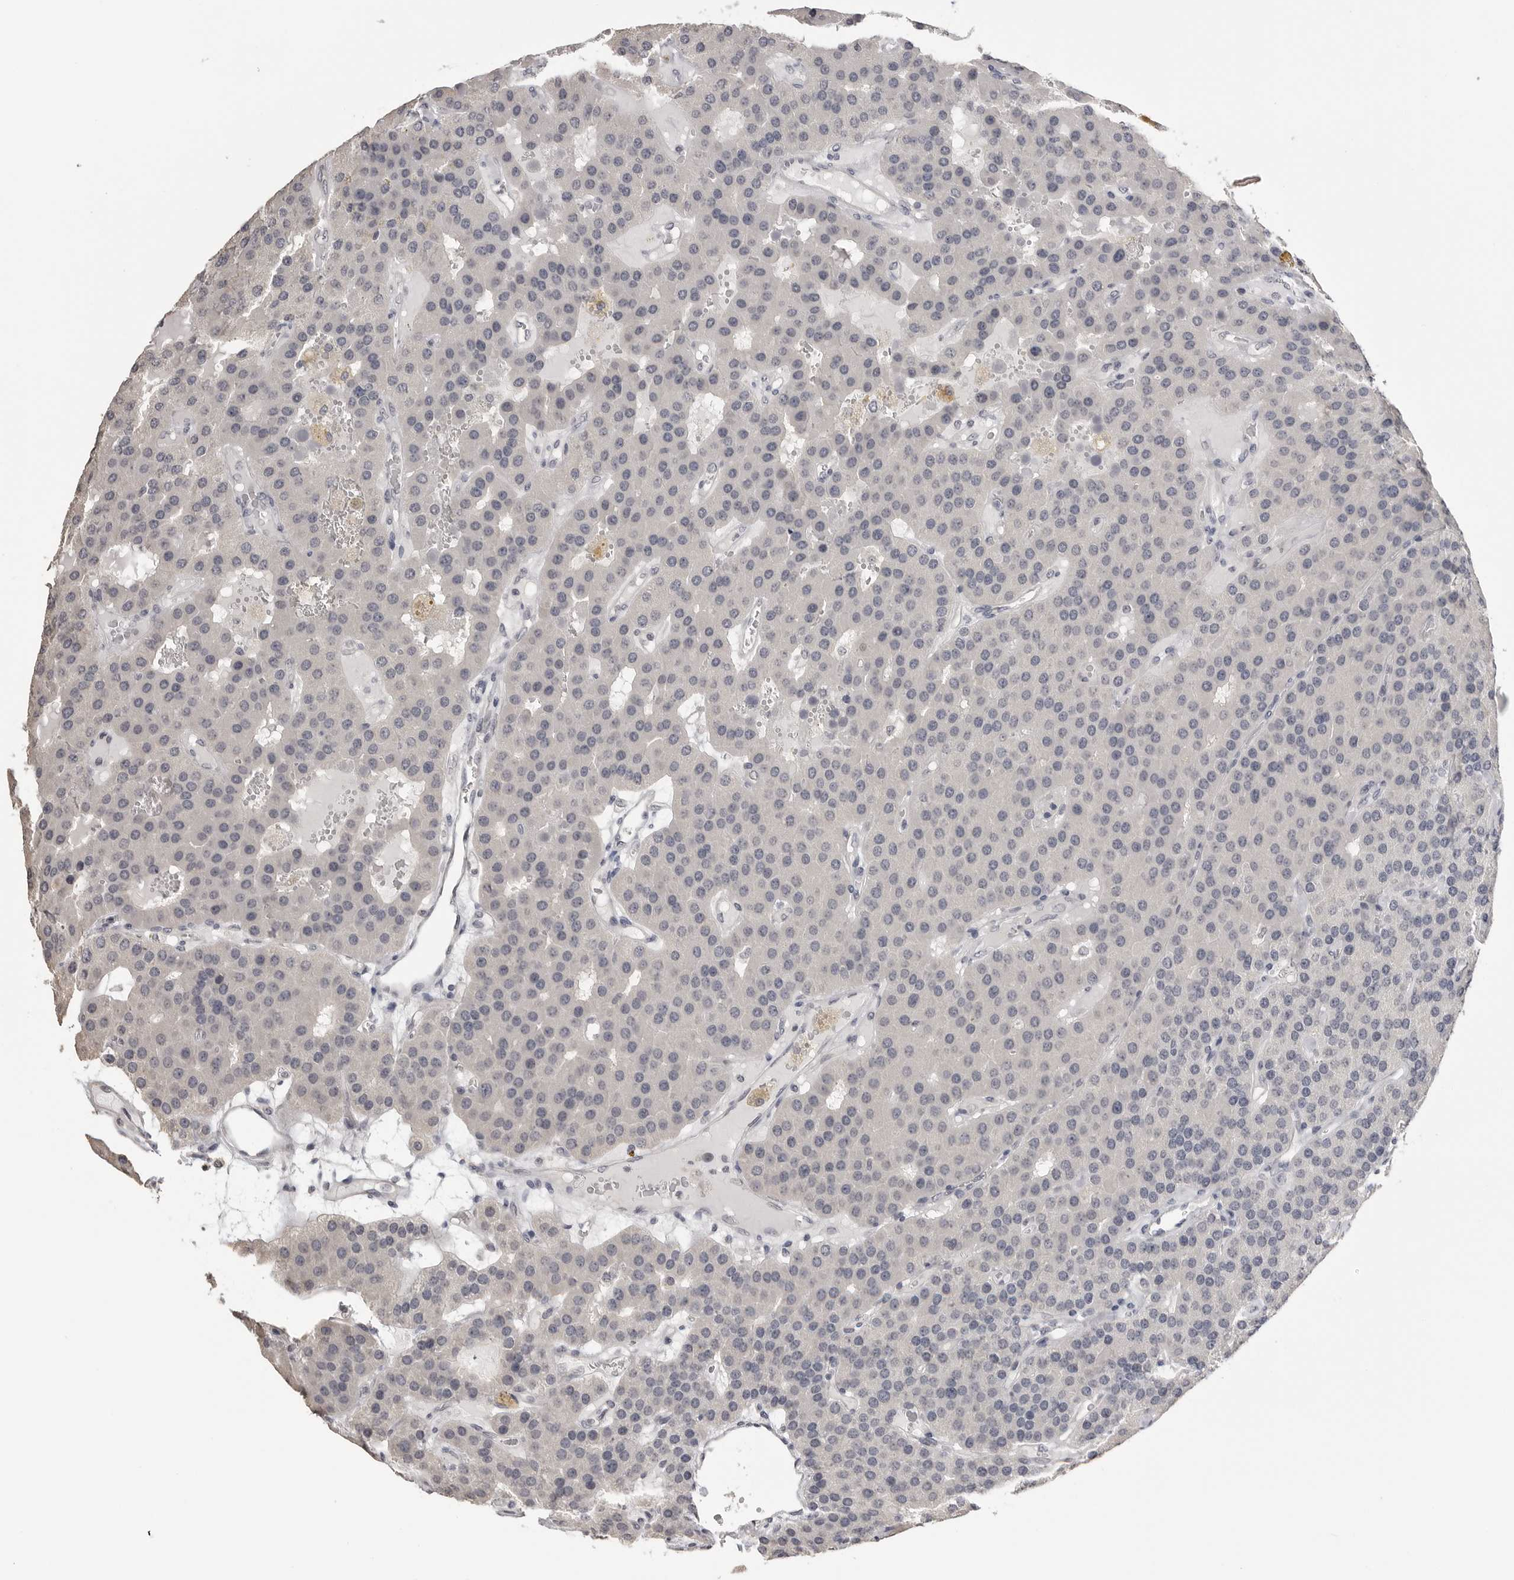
{"staining": {"intensity": "negative", "quantity": "none", "location": "none"}, "tissue": "parathyroid gland", "cell_type": "Glandular cells", "image_type": "normal", "snomed": [{"axis": "morphology", "description": "Normal tissue, NOS"}, {"axis": "morphology", "description": "Adenoma, NOS"}, {"axis": "topography", "description": "Parathyroid gland"}], "caption": "Immunohistochemistry (IHC) of unremarkable parathyroid gland reveals no positivity in glandular cells.", "gene": "GPN2", "patient": {"sex": "female", "age": 86}}